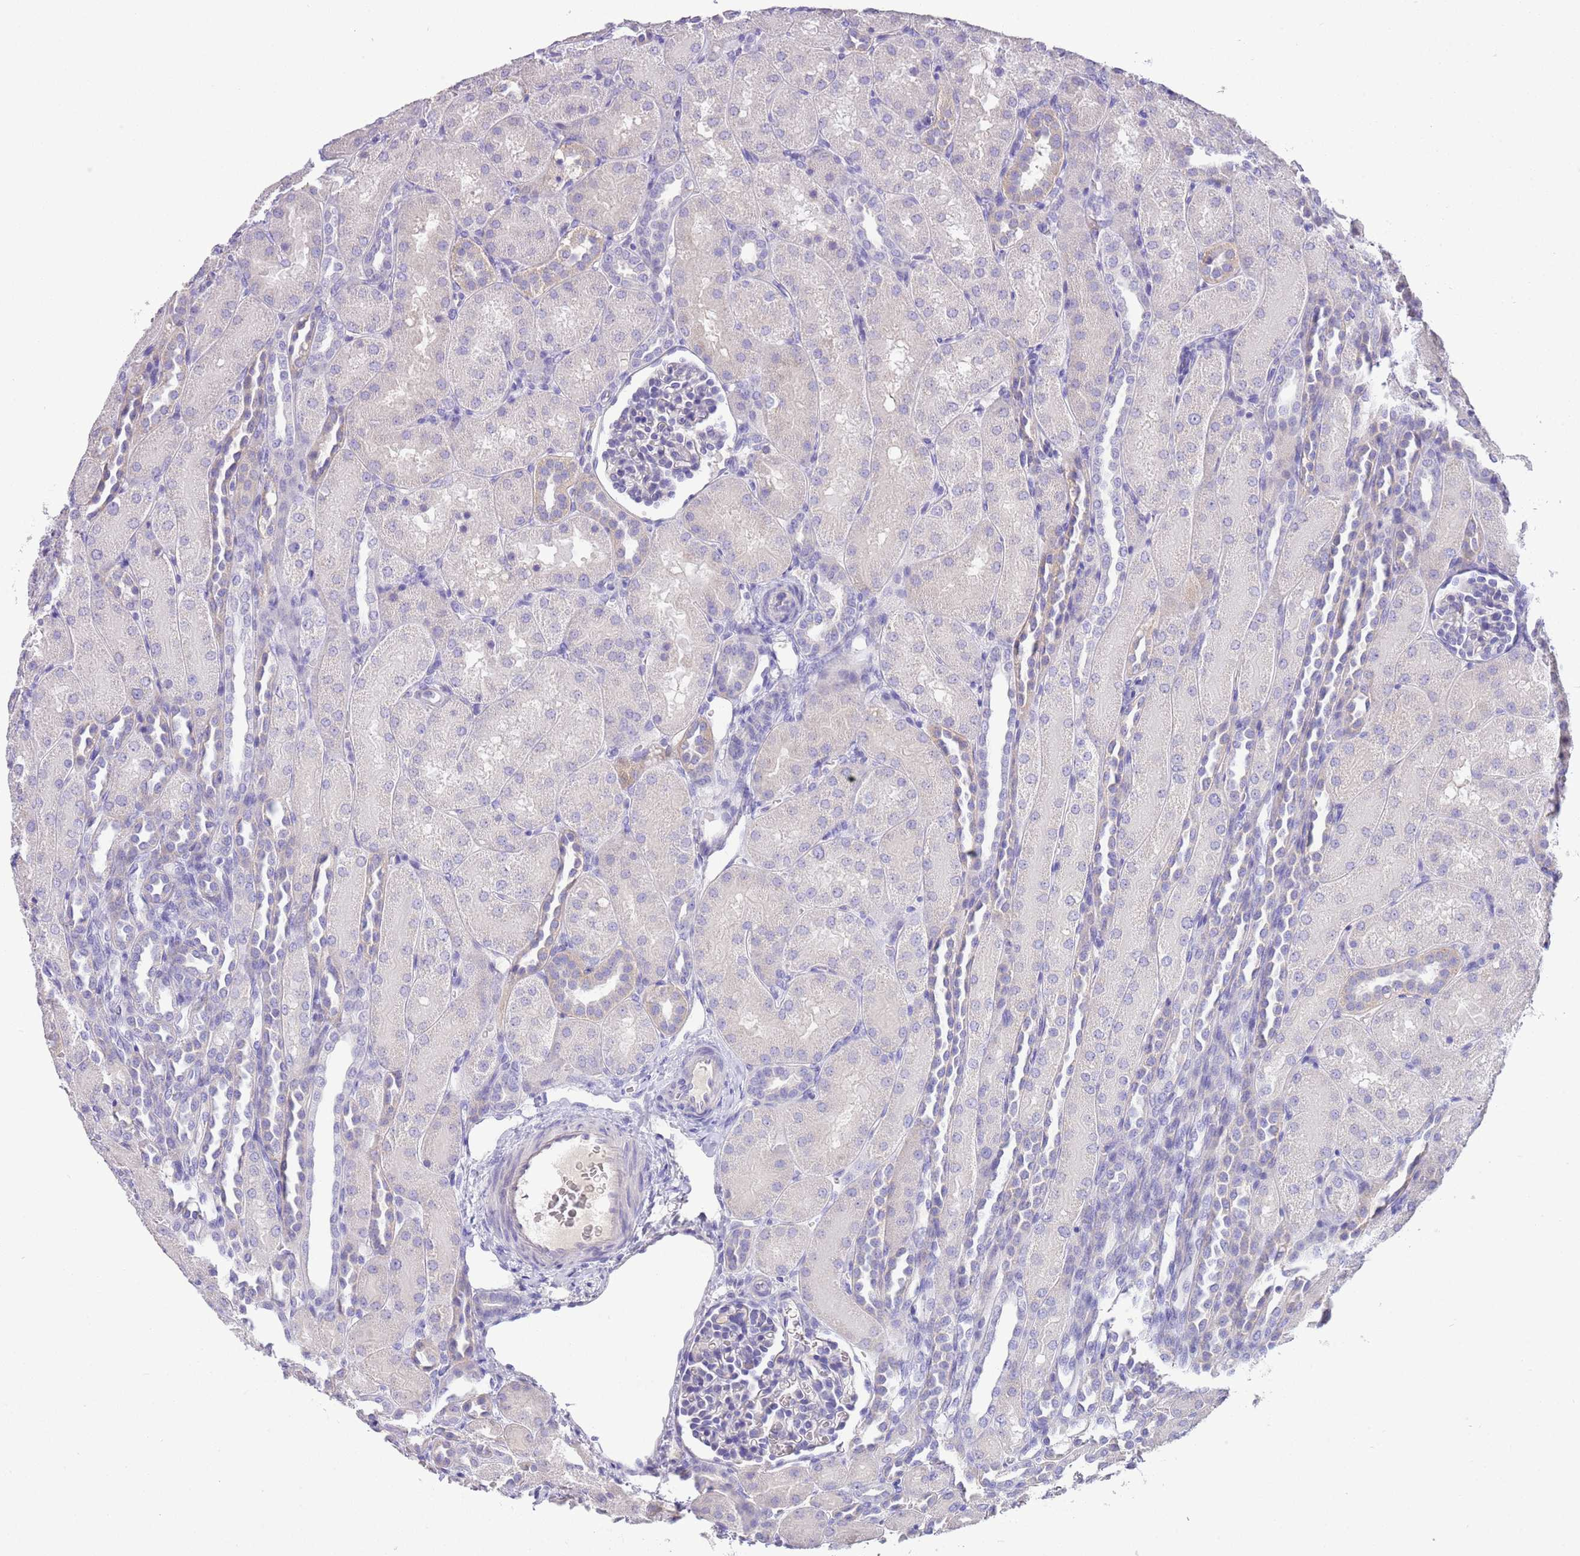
{"staining": {"intensity": "negative", "quantity": "none", "location": "none"}, "tissue": "kidney", "cell_type": "Cells in glomeruli", "image_type": "normal", "snomed": [{"axis": "morphology", "description": "Normal tissue, NOS"}, {"axis": "topography", "description": "Kidney"}], "caption": "Immunohistochemical staining of benign human kidney exhibits no significant staining in cells in glomeruli.", "gene": "SFTPA1", "patient": {"sex": "male", "age": 1}}